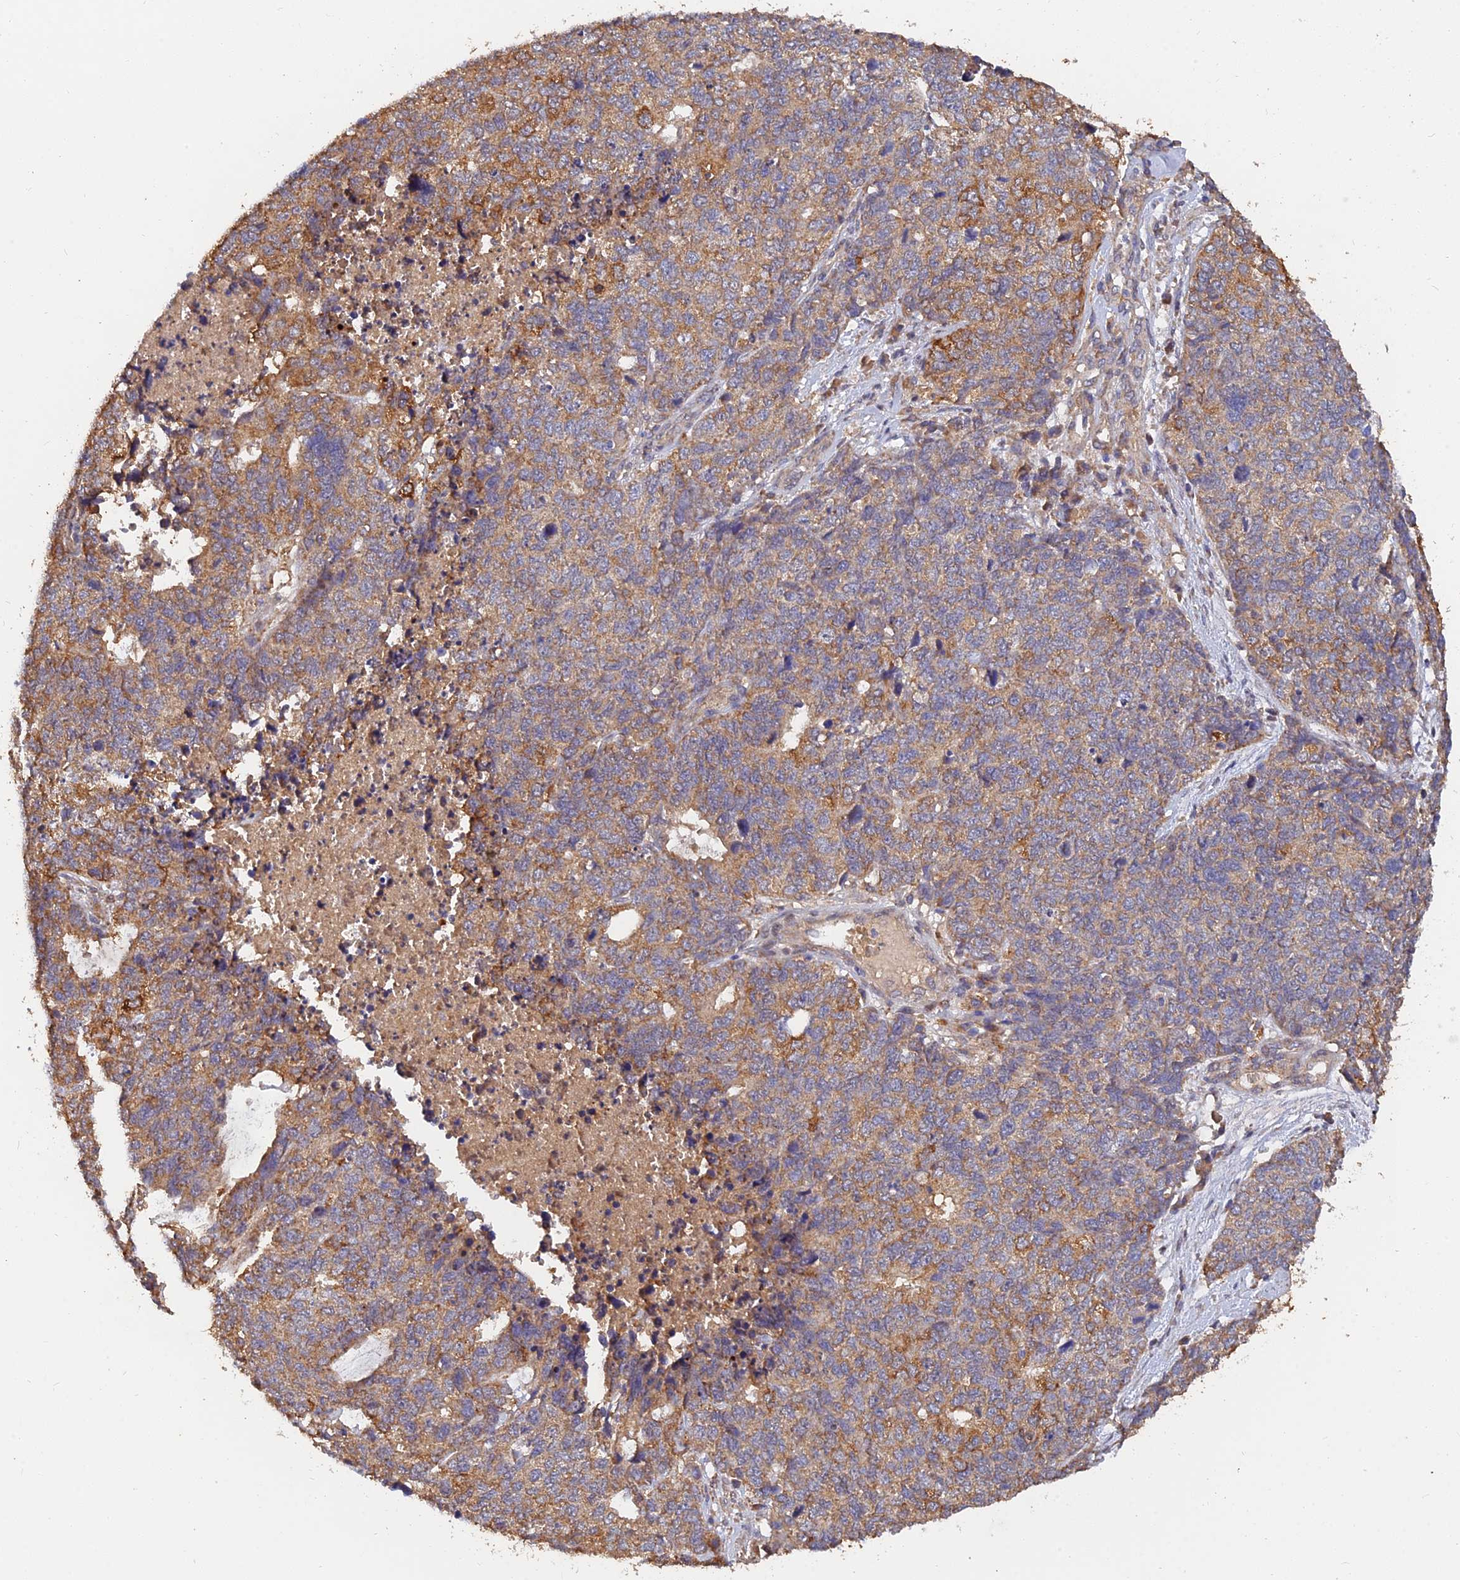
{"staining": {"intensity": "moderate", "quantity": "25%-75%", "location": "cytoplasmic/membranous"}, "tissue": "cervical cancer", "cell_type": "Tumor cells", "image_type": "cancer", "snomed": [{"axis": "morphology", "description": "Squamous cell carcinoma, NOS"}, {"axis": "topography", "description": "Cervix"}], "caption": "Approximately 25%-75% of tumor cells in human cervical cancer (squamous cell carcinoma) reveal moderate cytoplasmic/membranous protein positivity as visualized by brown immunohistochemical staining.", "gene": "SLC38A11", "patient": {"sex": "female", "age": 63}}